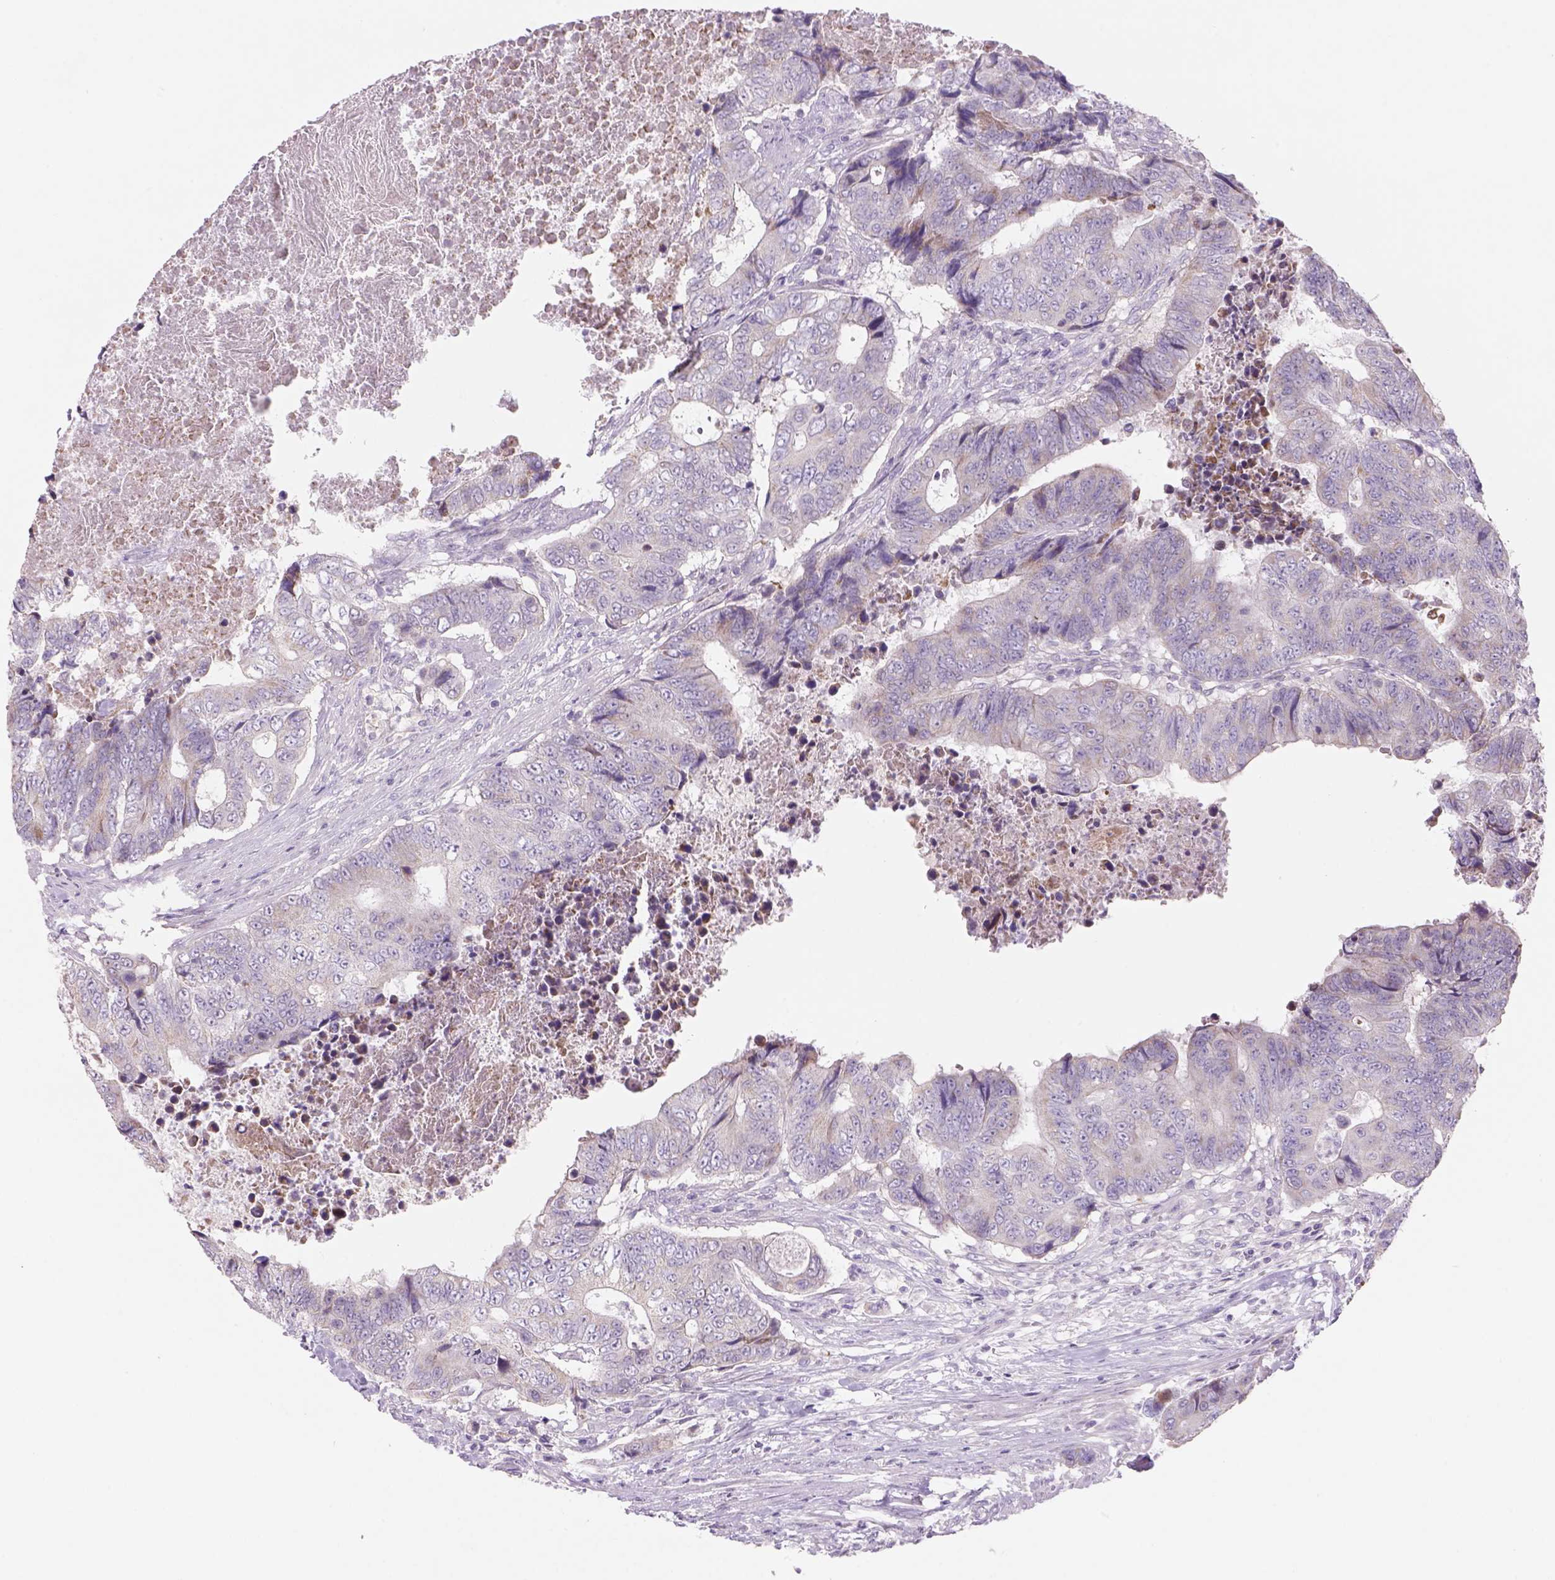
{"staining": {"intensity": "negative", "quantity": "none", "location": "none"}, "tissue": "colorectal cancer", "cell_type": "Tumor cells", "image_type": "cancer", "snomed": [{"axis": "morphology", "description": "Adenocarcinoma, NOS"}, {"axis": "topography", "description": "Colon"}], "caption": "Immunohistochemistry (IHC) image of neoplastic tissue: colorectal cancer (adenocarcinoma) stained with DAB (3,3'-diaminobenzidine) demonstrates no significant protein positivity in tumor cells. (Brightfield microscopy of DAB immunohistochemistry at high magnification).", "gene": "ADGRV1", "patient": {"sex": "female", "age": 48}}